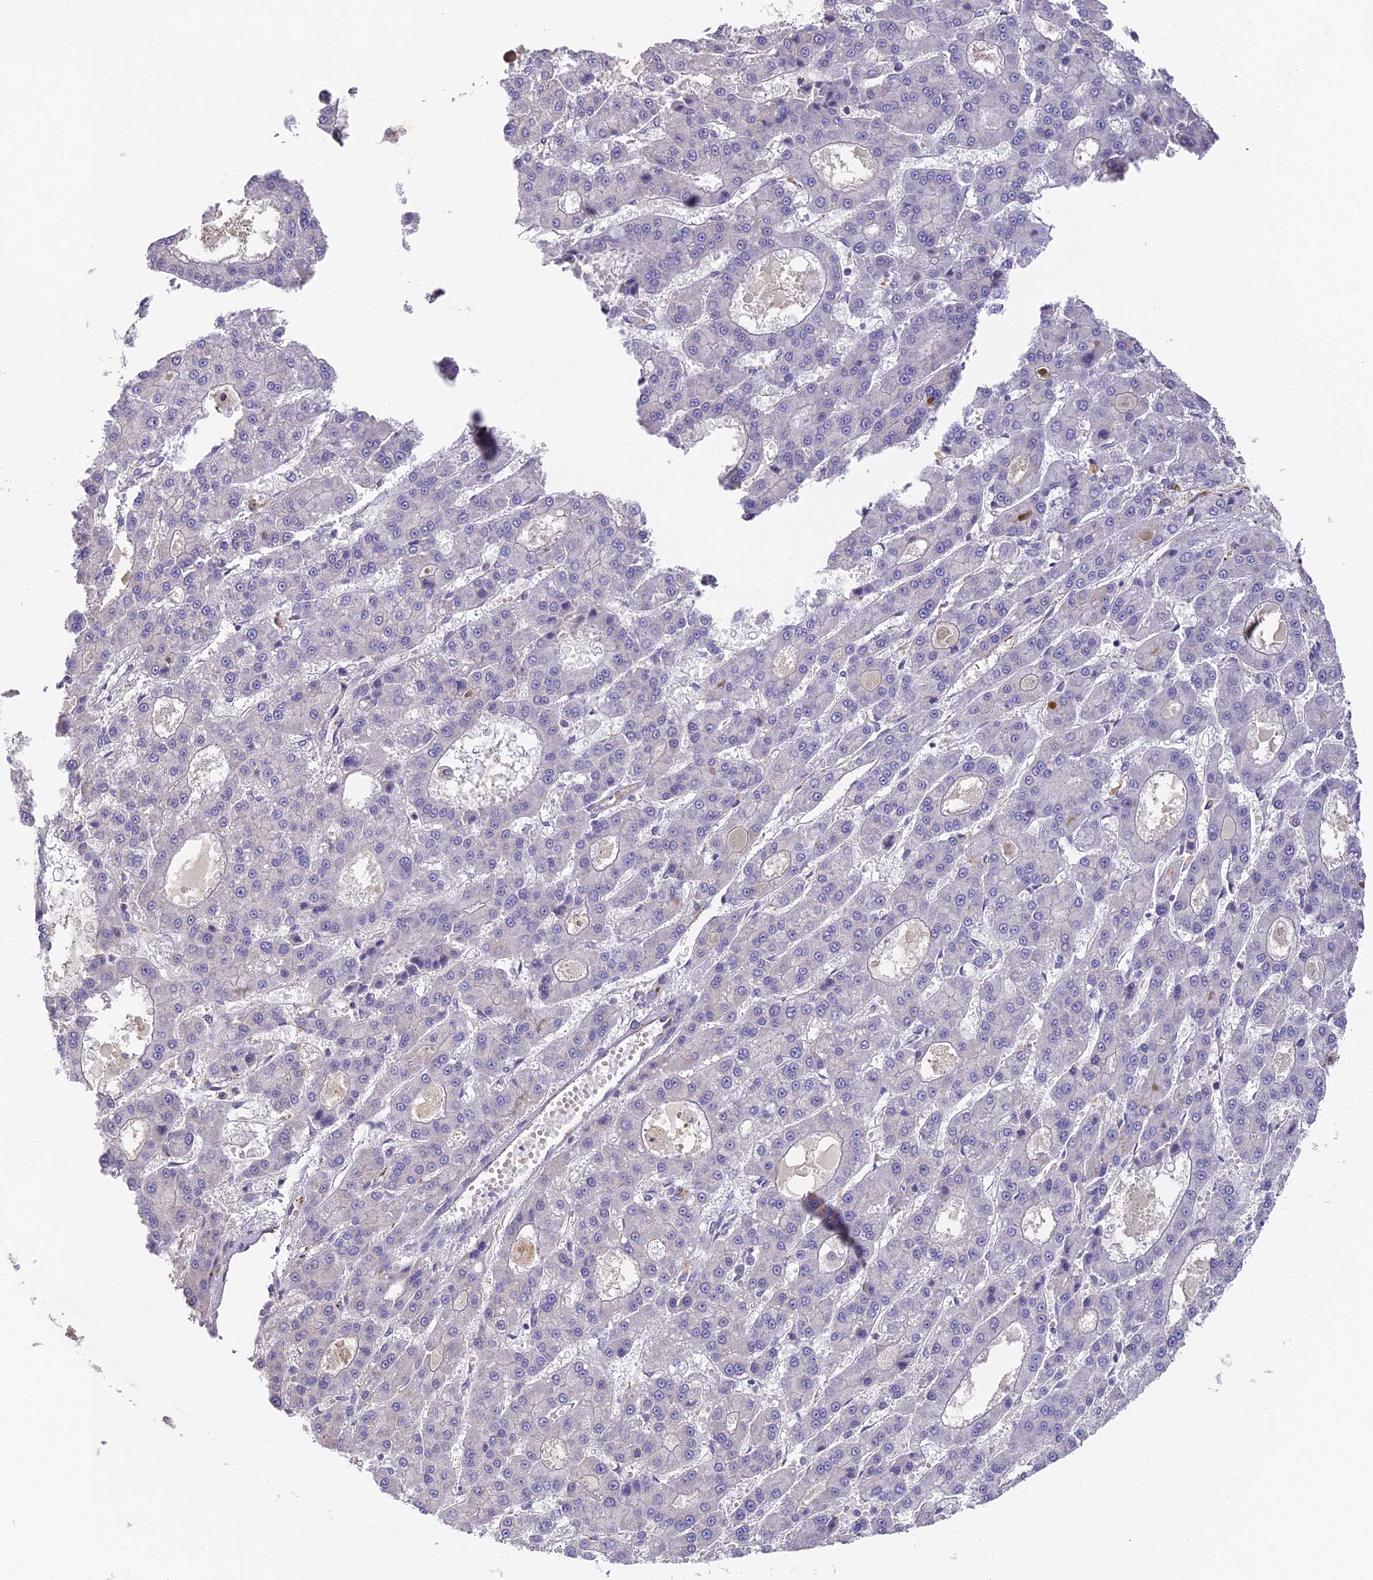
{"staining": {"intensity": "negative", "quantity": "none", "location": "none"}, "tissue": "liver cancer", "cell_type": "Tumor cells", "image_type": "cancer", "snomed": [{"axis": "morphology", "description": "Carcinoma, Hepatocellular, NOS"}, {"axis": "topography", "description": "Liver"}], "caption": "DAB (3,3'-diaminobenzidine) immunohistochemical staining of liver cancer (hepatocellular carcinoma) reveals no significant positivity in tumor cells.", "gene": "DNAAF10", "patient": {"sex": "male", "age": 70}}